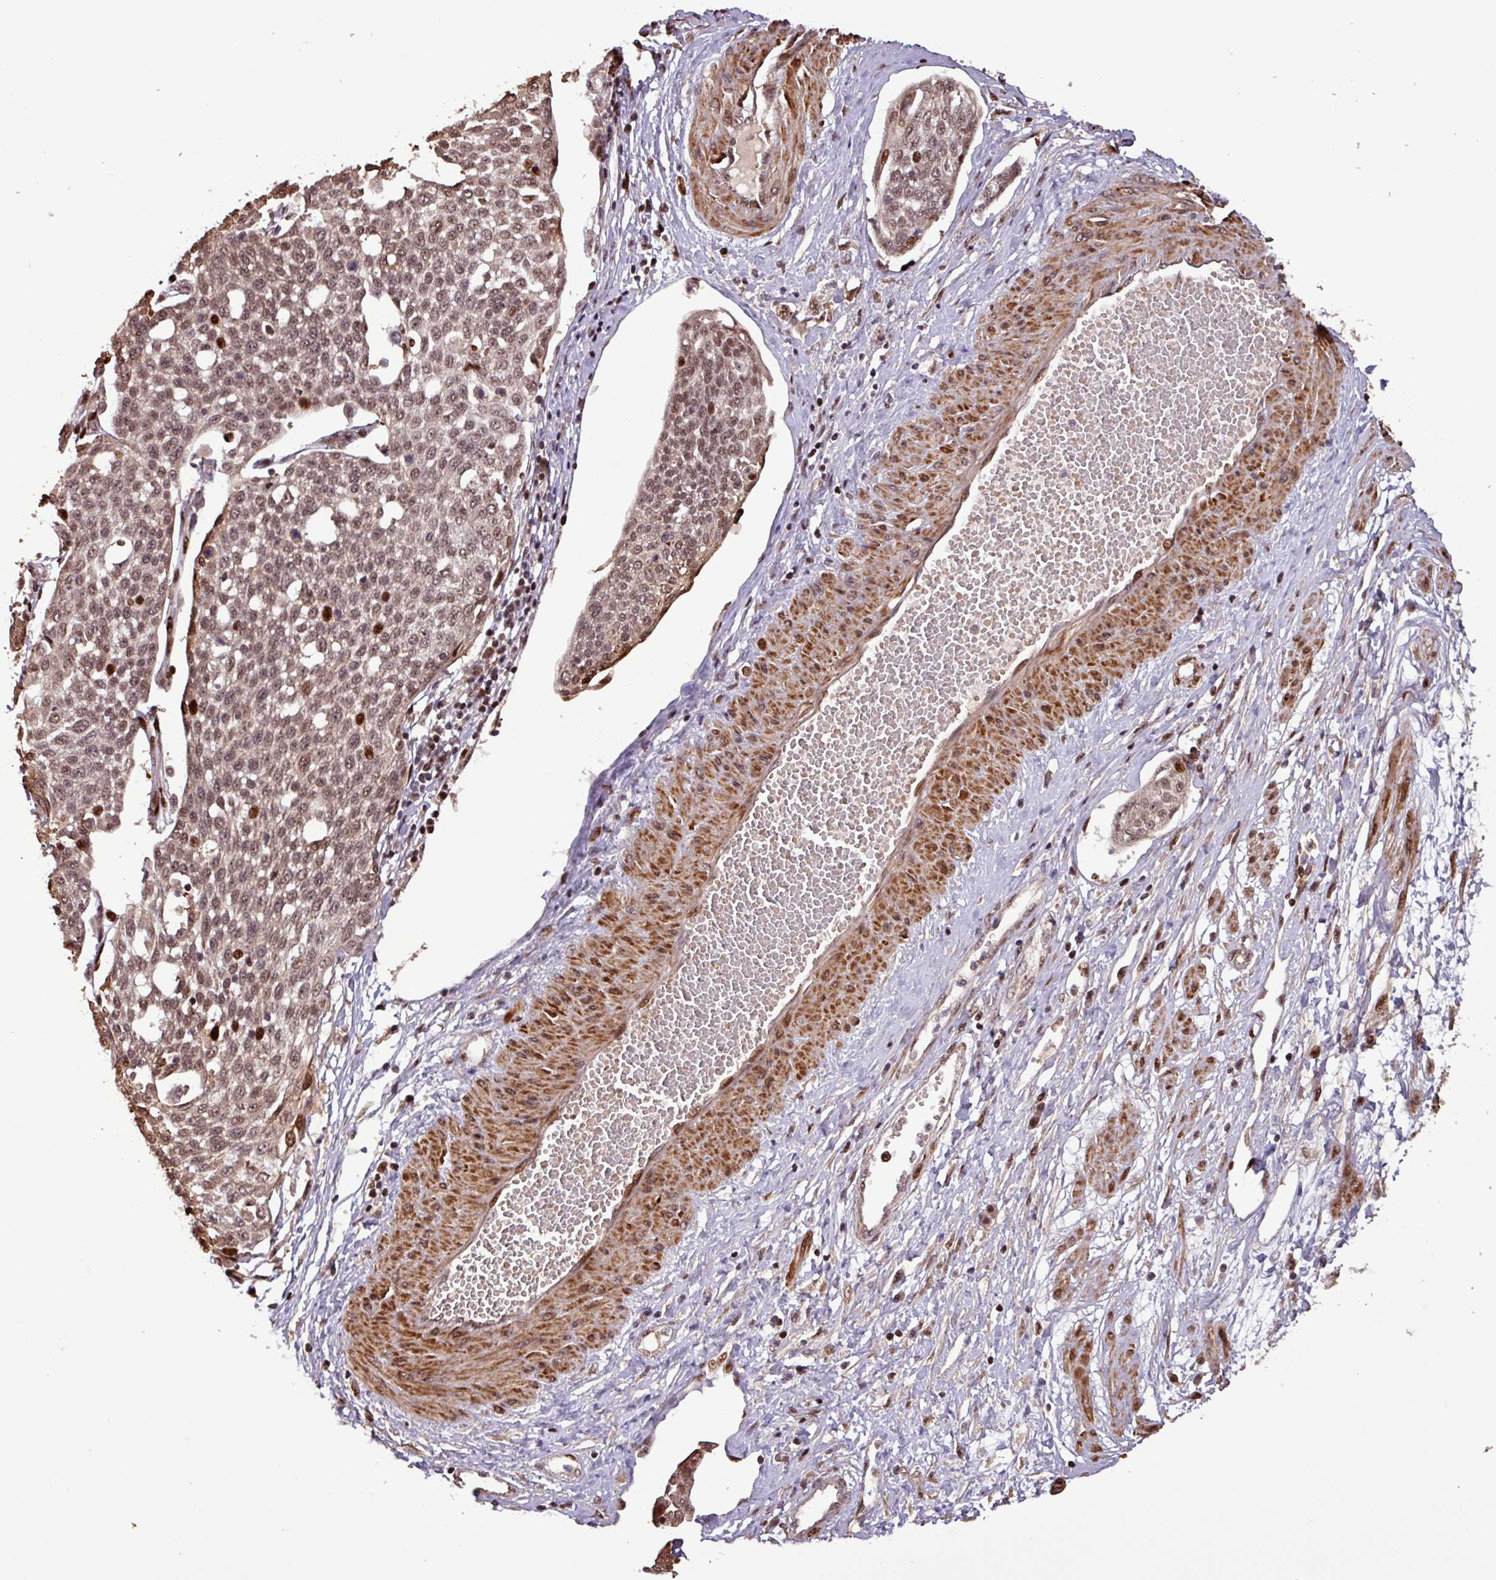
{"staining": {"intensity": "moderate", "quantity": ">75%", "location": "nuclear"}, "tissue": "cervical cancer", "cell_type": "Tumor cells", "image_type": "cancer", "snomed": [{"axis": "morphology", "description": "Squamous cell carcinoma, NOS"}, {"axis": "topography", "description": "Cervix"}], "caption": "Cervical squamous cell carcinoma stained with DAB (3,3'-diaminobenzidine) immunohistochemistry (IHC) shows medium levels of moderate nuclear expression in about >75% of tumor cells.", "gene": "SLC22A24", "patient": {"sex": "female", "age": 34}}